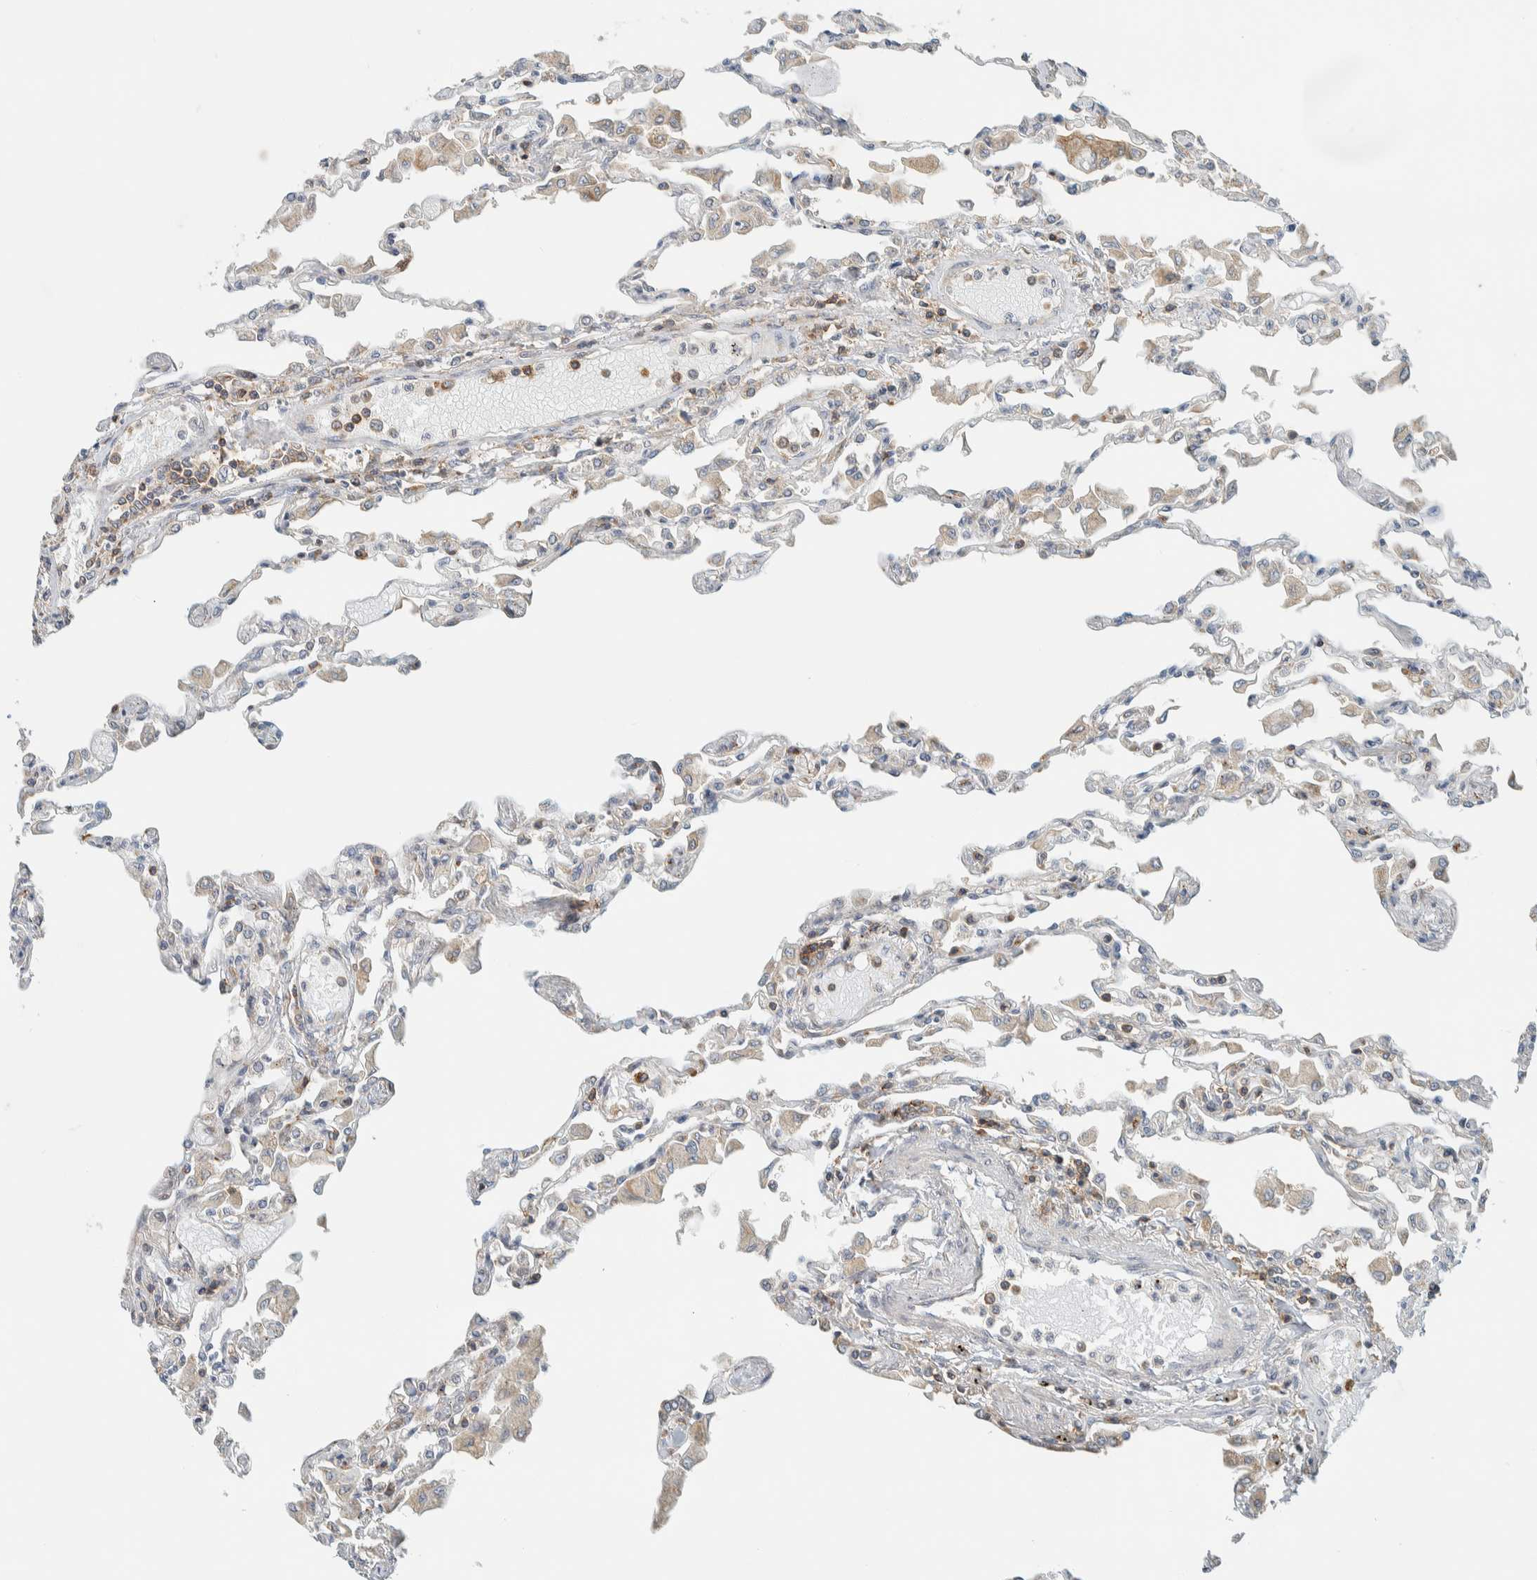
{"staining": {"intensity": "moderate", "quantity": "25%-75%", "location": "cytoplasmic/membranous"}, "tissue": "lung", "cell_type": "Alveolar cells", "image_type": "normal", "snomed": [{"axis": "morphology", "description": "Normal tissue, NOS"}, {"axis": "topography", "description": "Bronchus"}, {"axis": "topography", "description": "Lung"}], "caption": "An immunohistochemistry micrograph of benign tissue is shown. Protein staining in brown labels moderate cytoplasmic/membranous positivity in lung within alveolar cells.", "gene": "CCDC57", "patient": {"sex": "female", "age": 49}}